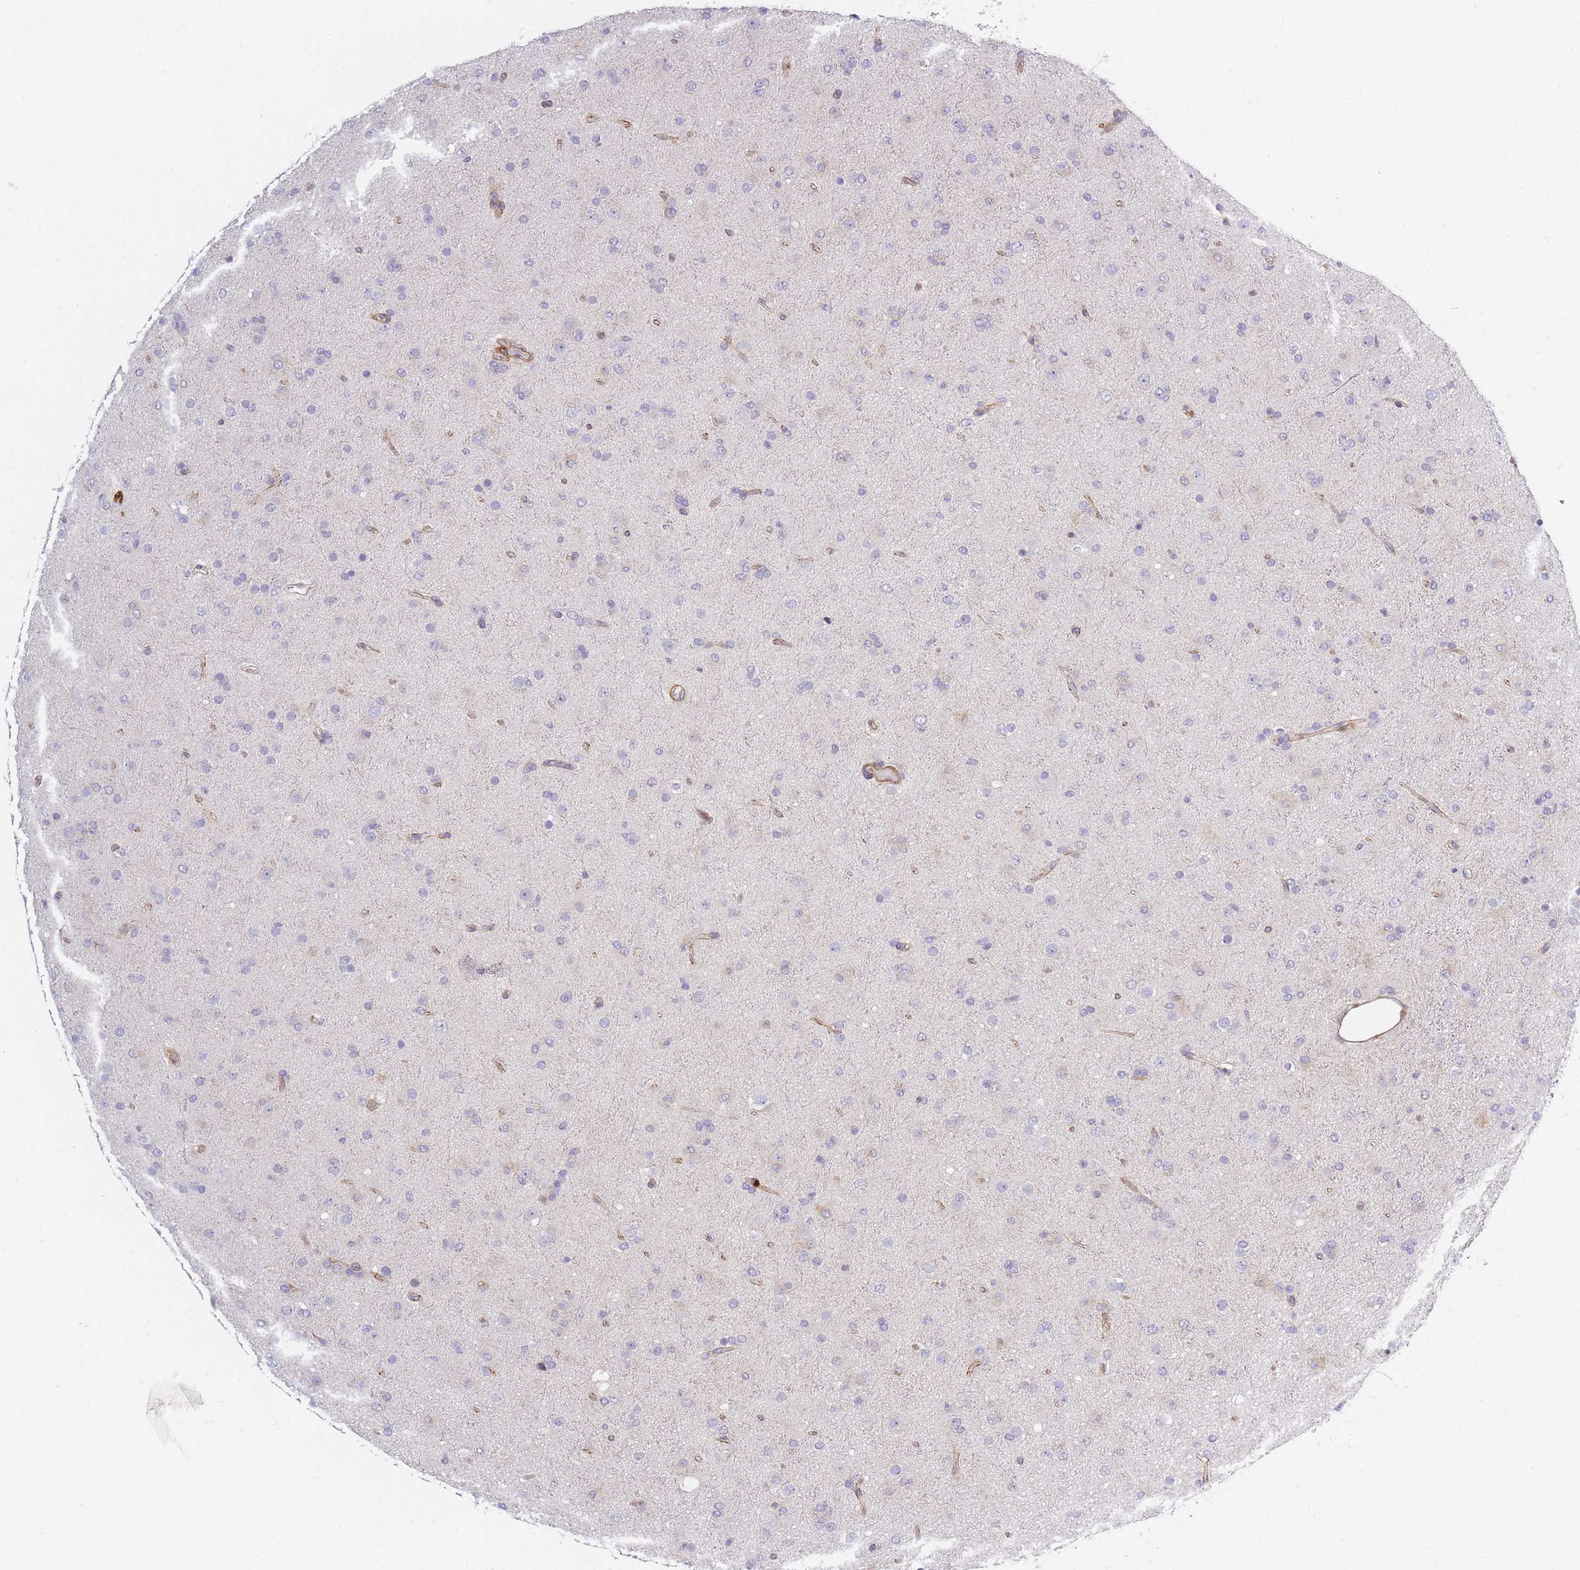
{"staining": {"intensity": "negative", "quantity": "none", "location": "none"}, "tissue": "glioma", "cell_type": "Tumor cells", "image_type": "cancer", "snomed": [{"axis": "morphology", "description": "Glioma, malignant, Low grade"}, {"axis": "topography", "description": "Brain"}], "caption": "Immunohistochemistry (IHC) of human glioma exhibits no expression in tumor cells.", "gene": "SLC7A6", "patient": {"sex": "male", "age": 65}}